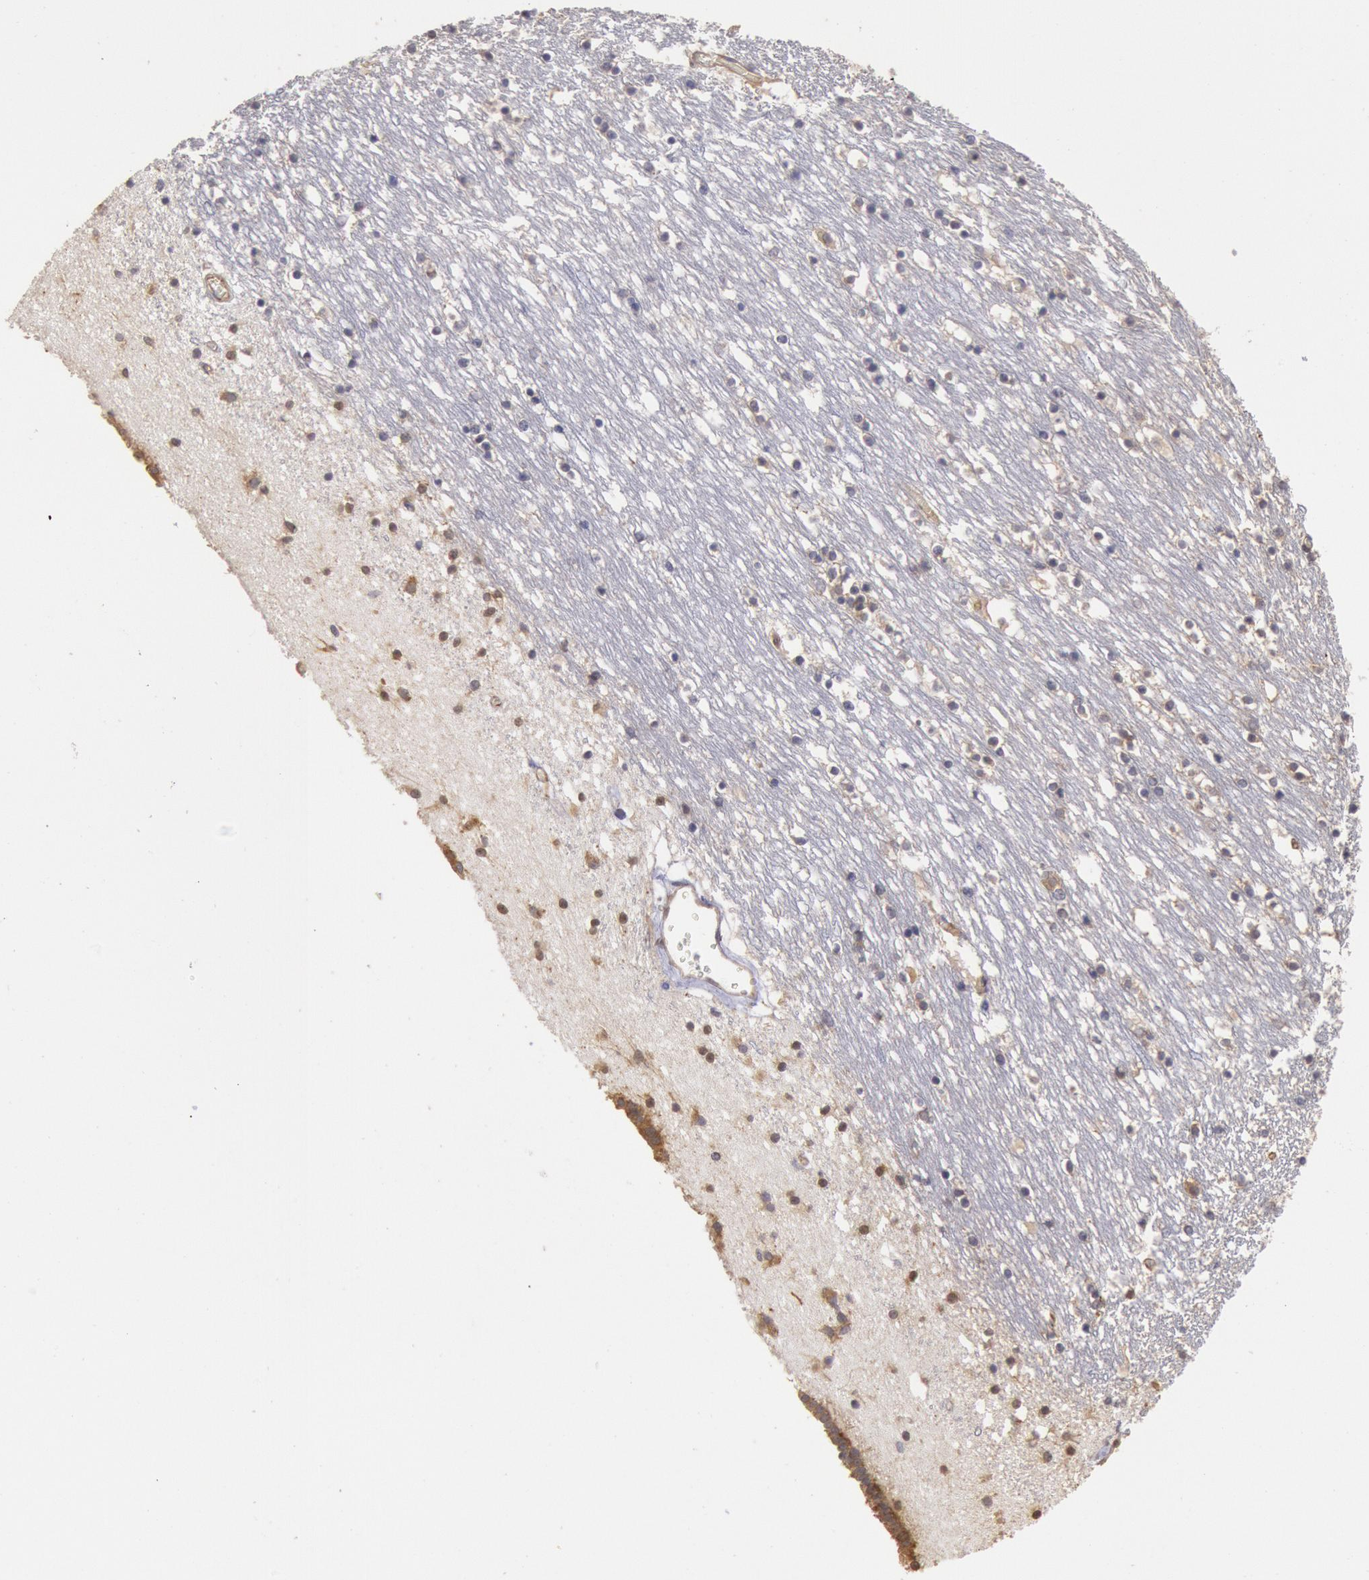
{"staining": {"intensity": "weak", "quantity": "<25%", "location": "cytoplasmic/membranous"}, "tissue": "caudate", "cell_type": "Glial cells", "image_type": "normal", "snomed": [{"axis": "morphology", "description": "Normal tissue, NOS"}, {"axis": "topography", "description": "Lateral ventricle wall"}], "caption": "The micrograph displays no significant staining in glial cells of caudate. (DAB immunohistochemistry with hematoxylin counter stain).", "gene": "DRG1", "patient": {"sex": "male", "age": 45}}